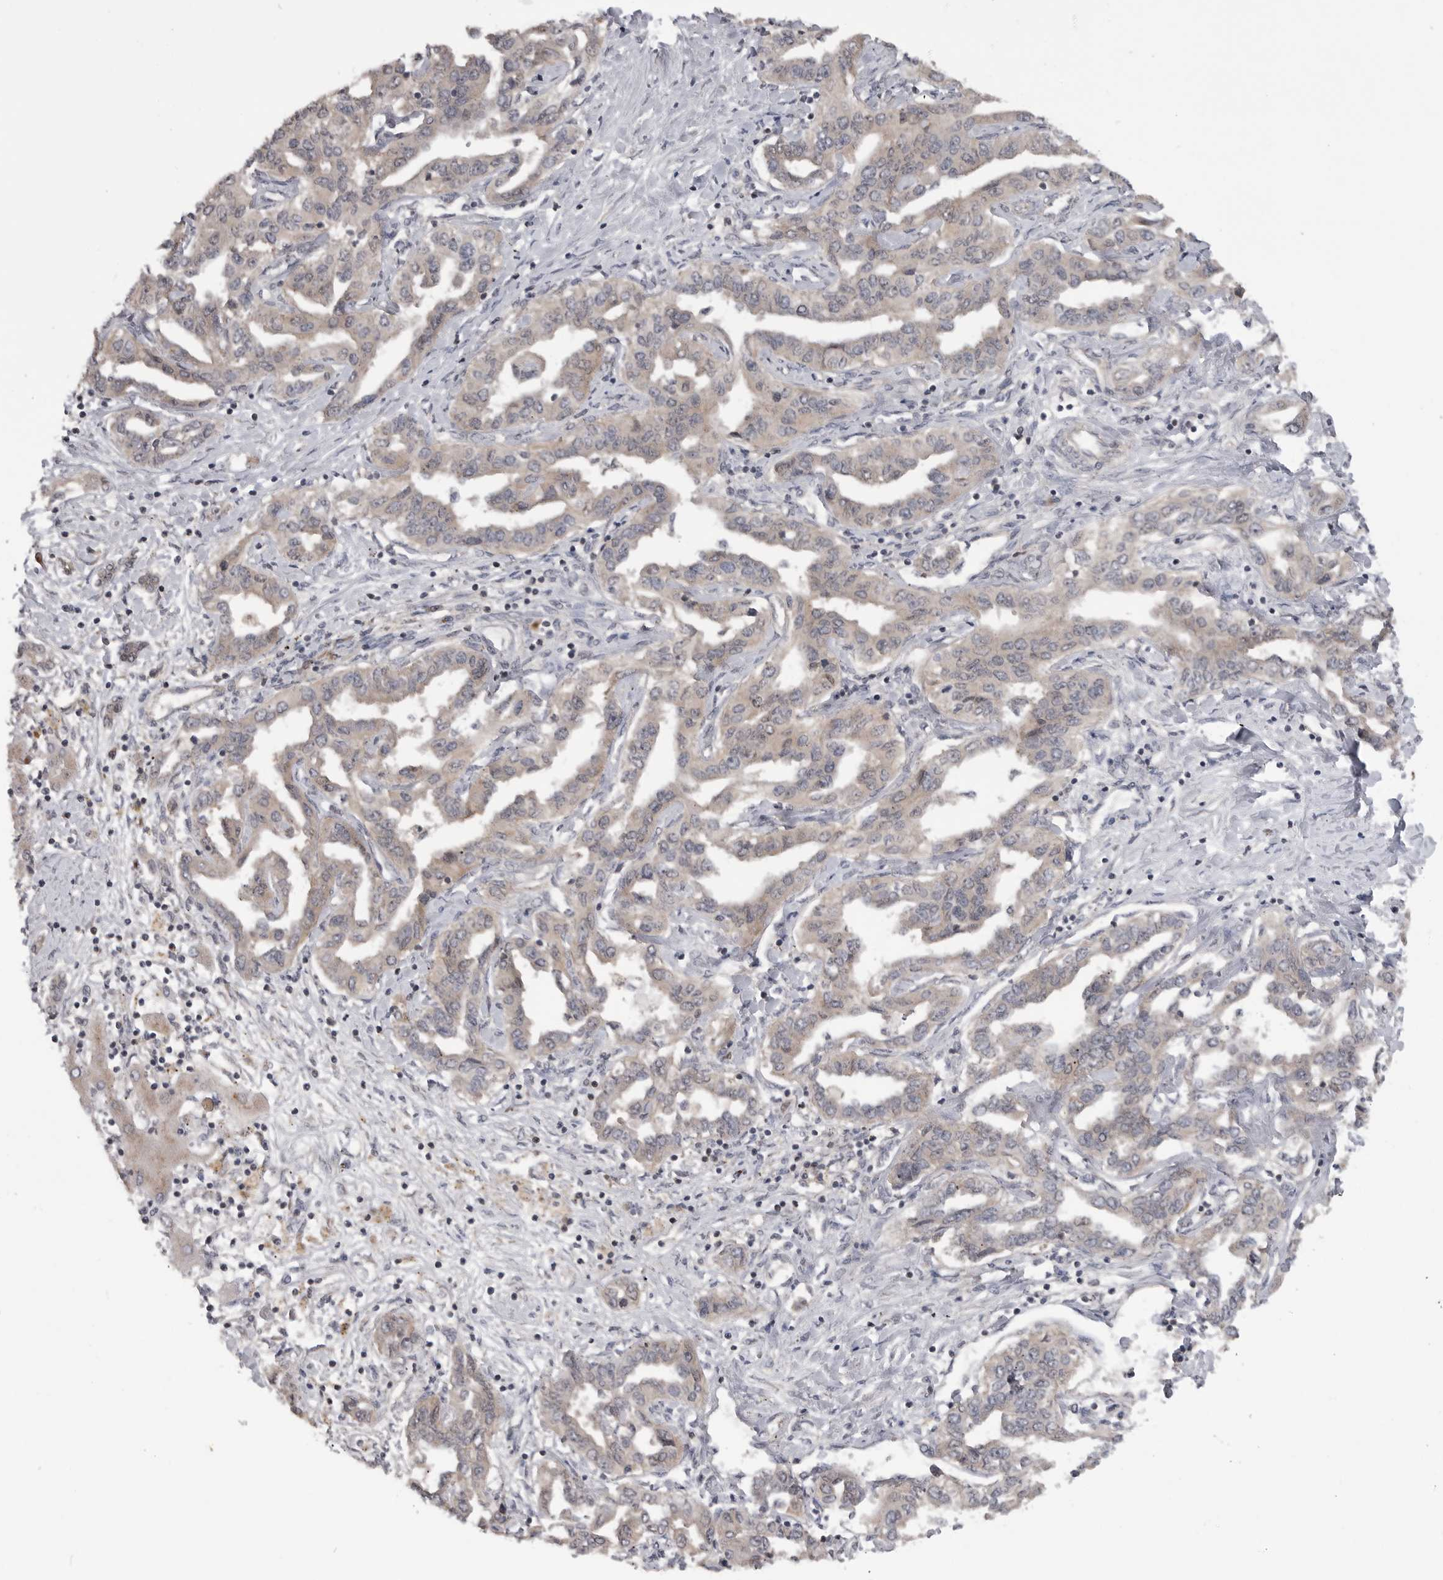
{"staining": {"intensity": "weak", "quantity": "25%-75%", "location": "cytoplasmic/membranous"}, "tissue": "liver cancer", "cell_type": "Tumor cells", "image_type": "cancer", "snomed": [{"axis": "morphology", "description": "Cholangiocarcinoma"}, {"axis": "topography", "description": "Liver"}], "caption": "A low amount of weak cytoplasmic/membranous positivity is appreciated in about 25%-75% of tumor cells in liver cancer (cholangiocarcinoma) tissue.", "gene": "MAPK13", "patient": {"sex": "male", "age": 59}}